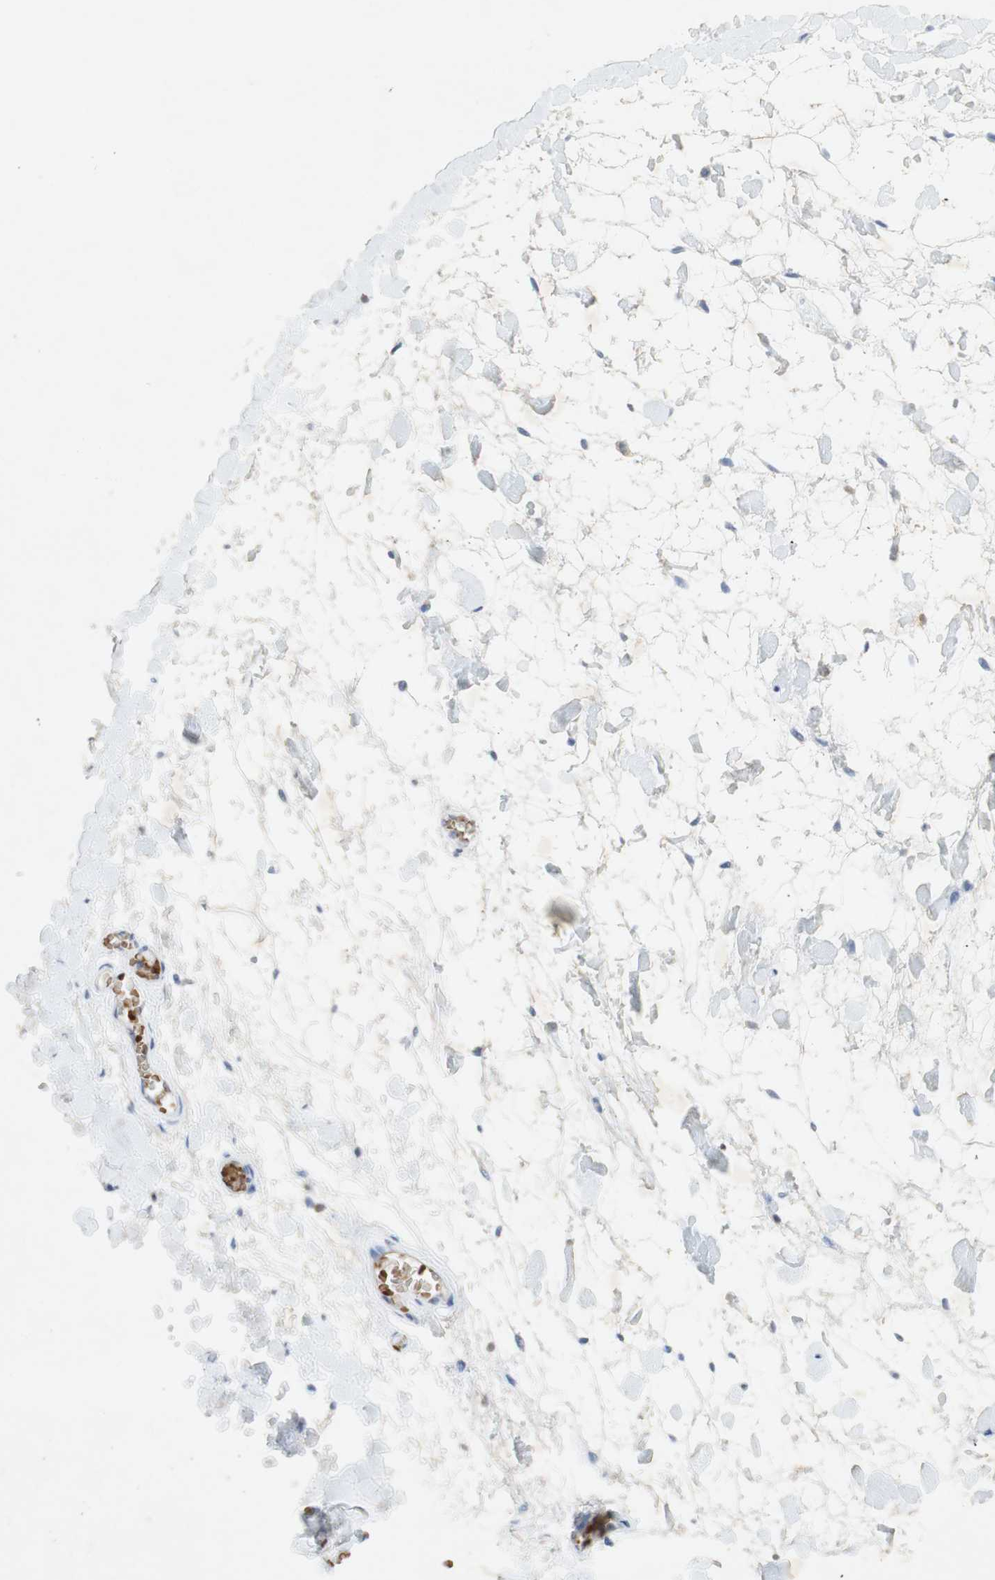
{"staining": {"intensity": "weak", "quantity": "<25%", "location": "cytoplasmic/membranous"}, "tissue": "salivary gland", "cell_type": "Glandular cells", "image_type": "normal", "snomed": [{"axis": "morphology", "description": "Normal tissue, NOS"}, {"axis": "topography", "description": "Salivary gland"}], "caption": "Glandular cells are negative for brown protein staining in unremarkable salivary gland. (IHC, brightfield microscopy, high magnification).", "gene": "EPO", "patient": {"sex": "female", "age": 24}}